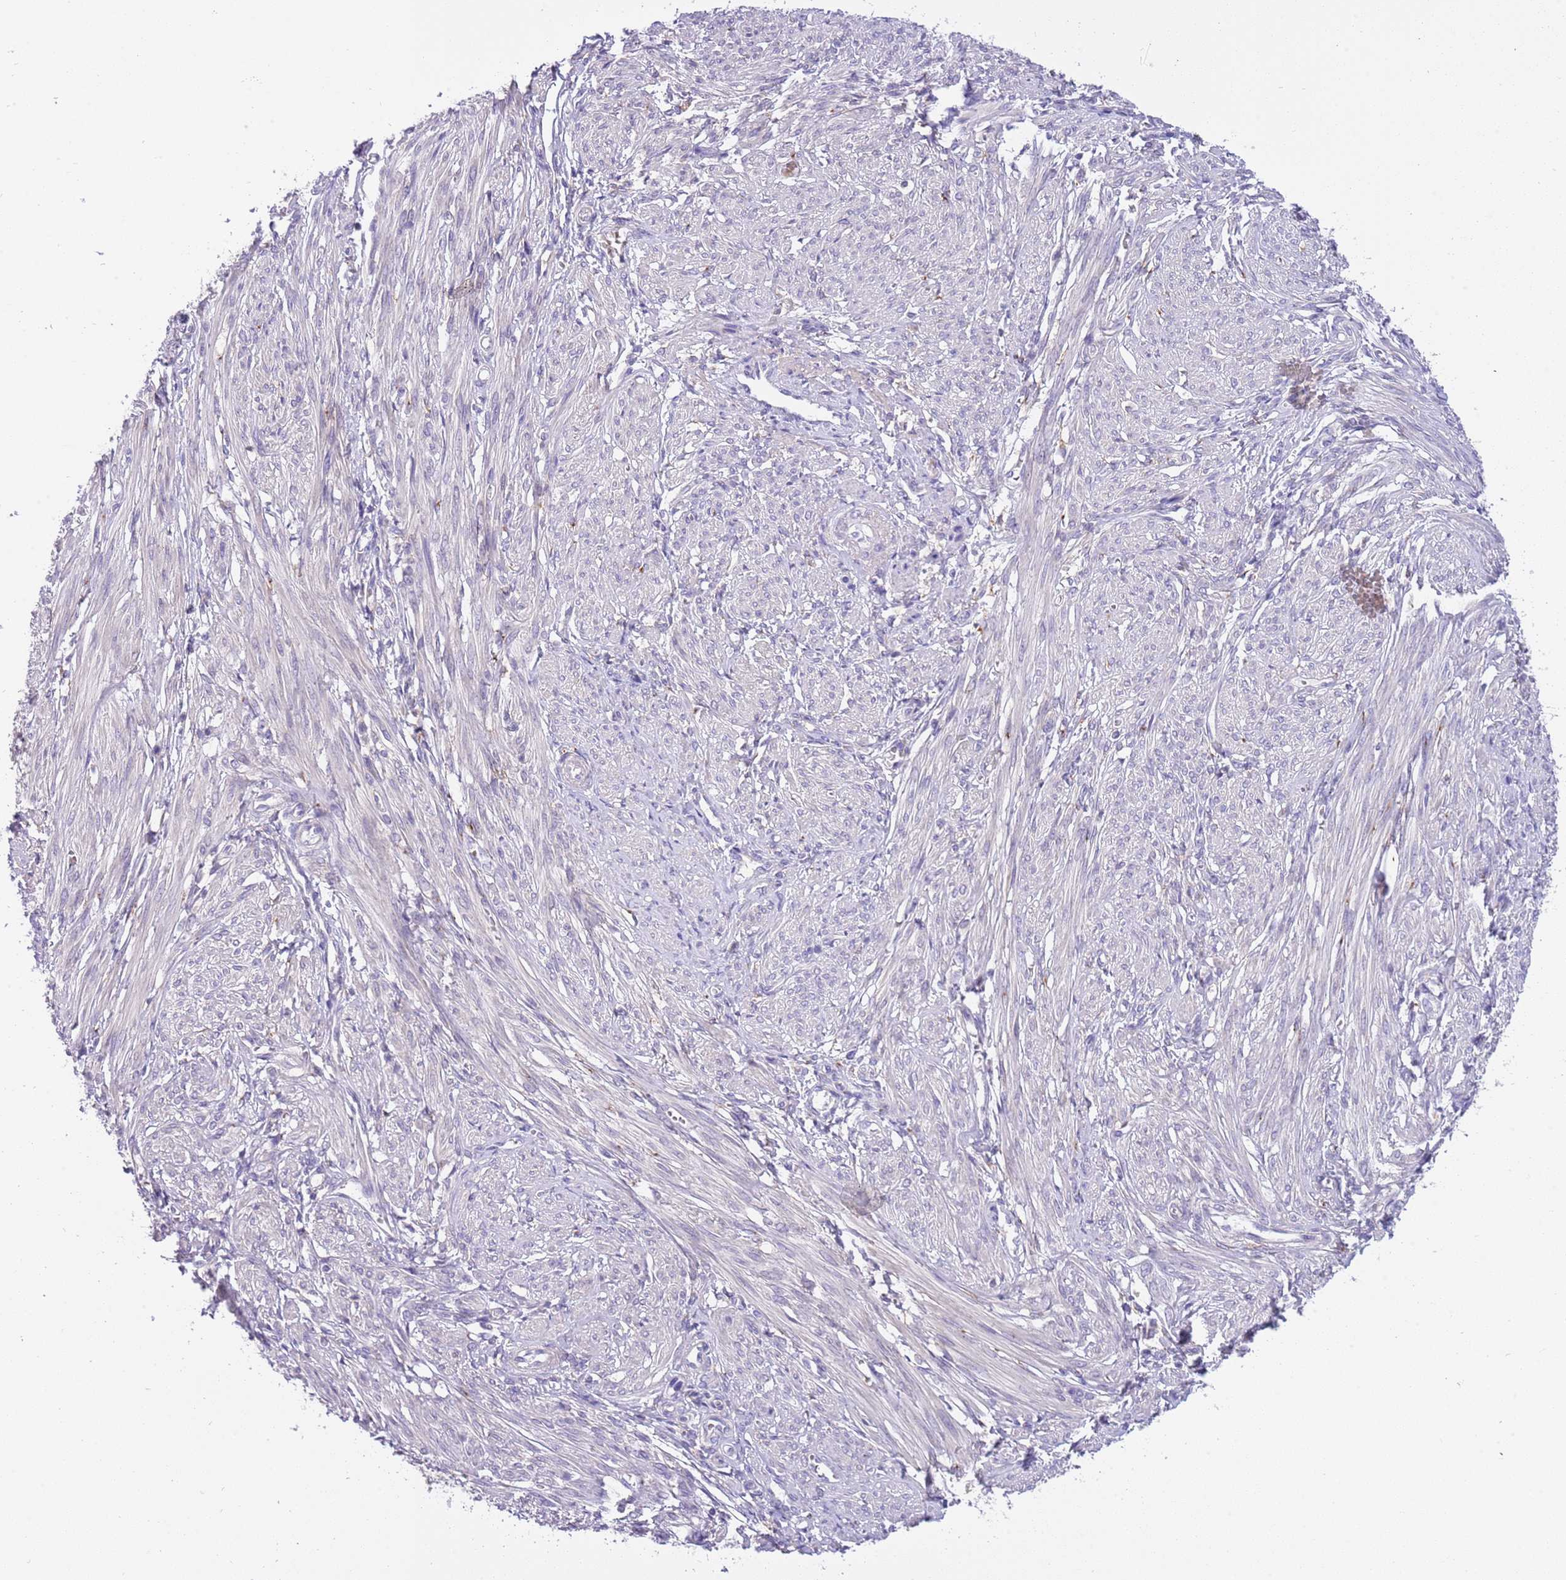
{"staining": {"intensity": "negative", "quantity": "none", "location": "none"}, "tissue": "smooth muscle", "cell_type": "Smooth muscle cells", "image_type": "normal", "snomed": [{"axis": "morphology", "description": "Normal tissue, NOS"}, {"axis": "topography", "description": "Smooth muscle"}], "caption": "This micrograph is of normal smooth muscle stained with immunohistochemistry to label a protein in brown with the nuclei are counter-stained blue. There is no staining in smooth muscle cells.", "gene": "CFAP73", "patient": {"sex": "female", "age": 39}}